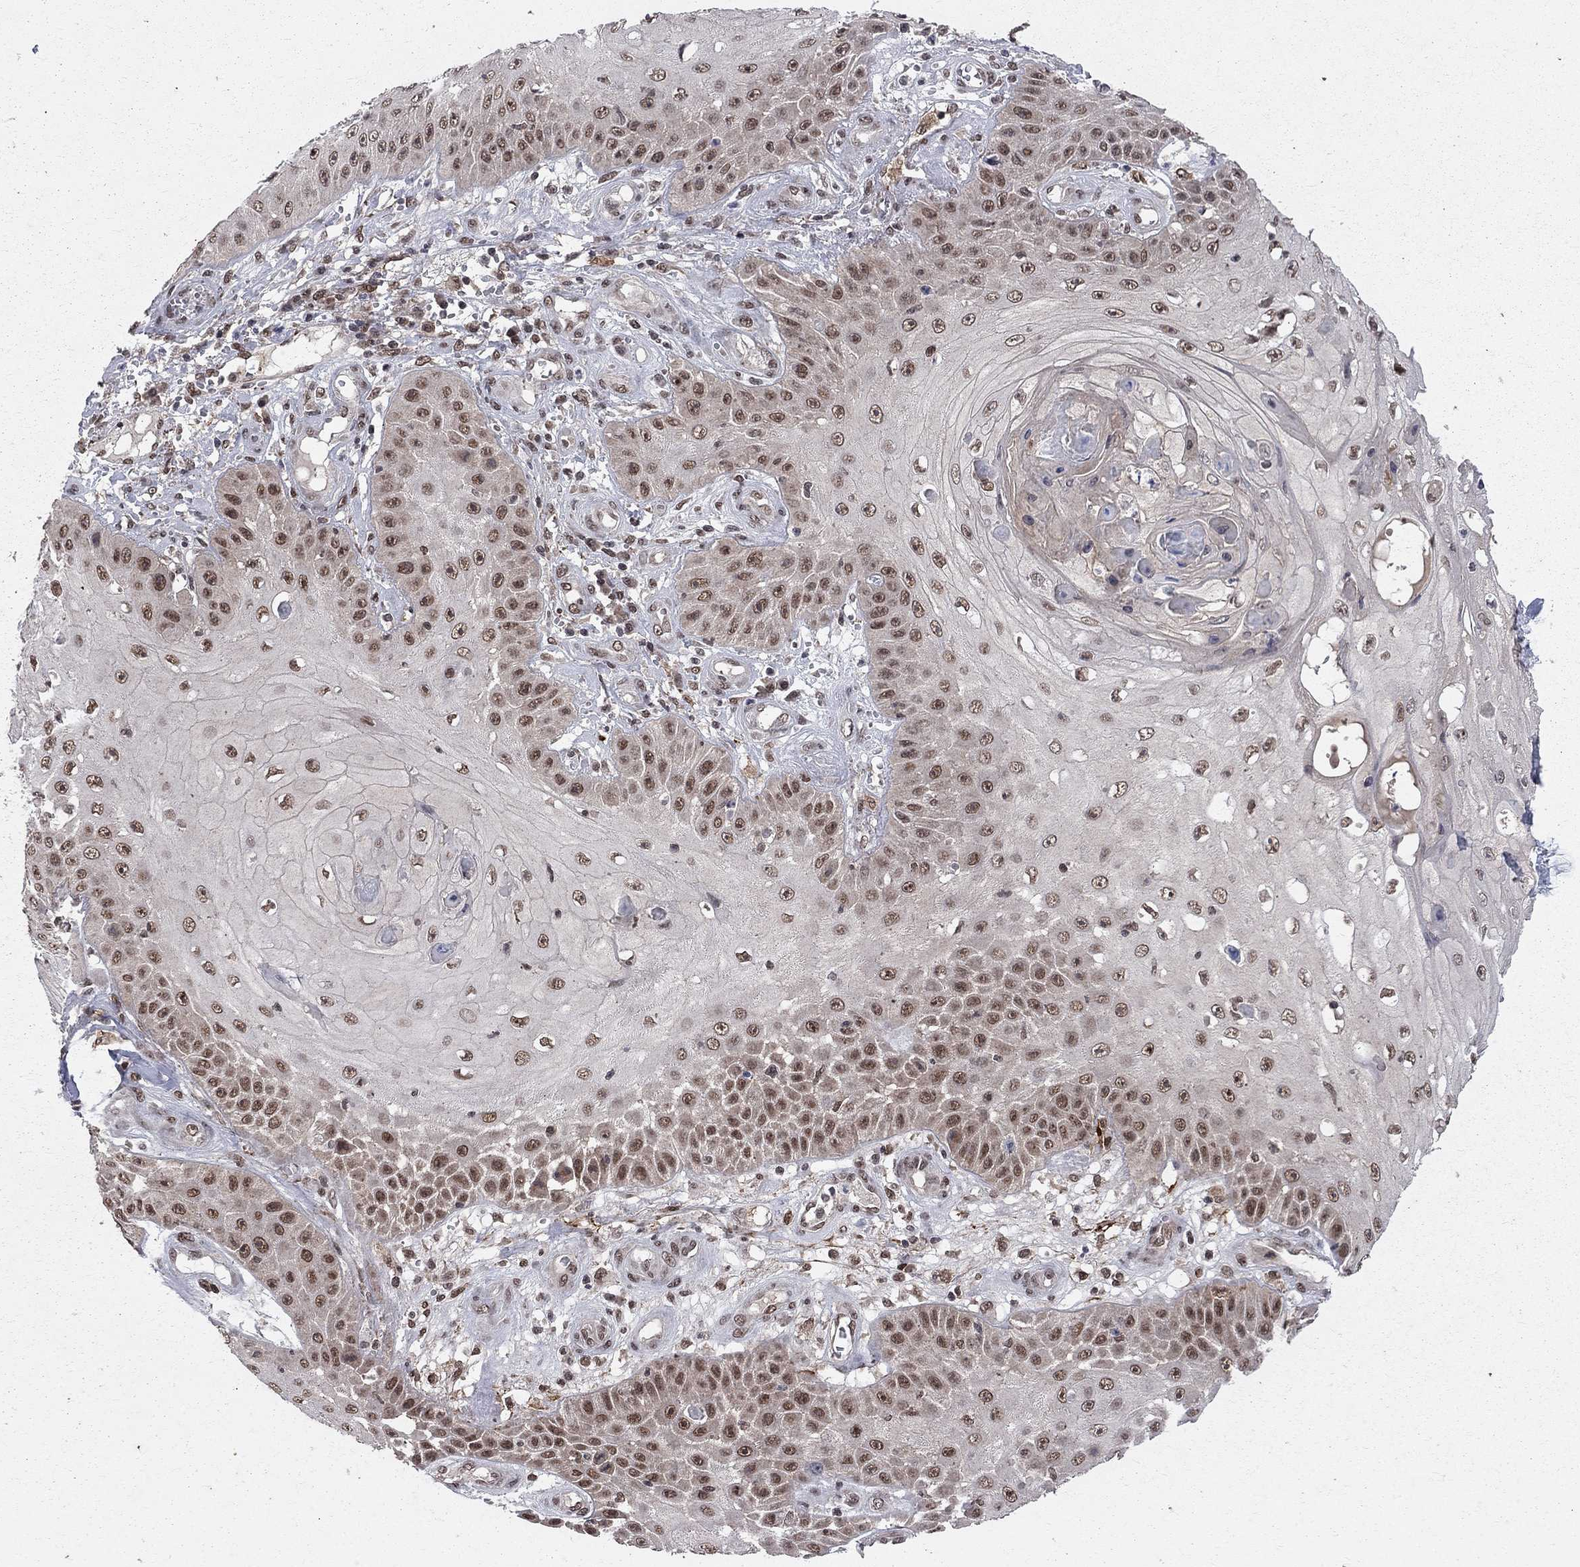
{"staining": {"intensity": "moderate", "quantity": ">75%", "location": "nuclear"}, "tissue": "skin cancer", "cell_type": "Tumor cells", "image_type": "cancer", "snomed": [{"axis": "morphology", "description": "Squamous cell carcinoma, NOS"}, {"axis": "topography", "description": "Skin"}], "caption": "Protein staining of squamous cell carcinoma (skin) tissue displays moderate nuclear positivity in about >75% of tumor cells.", "gene": "SAP30L", "patient": {"sex": "male", "age": 70}}